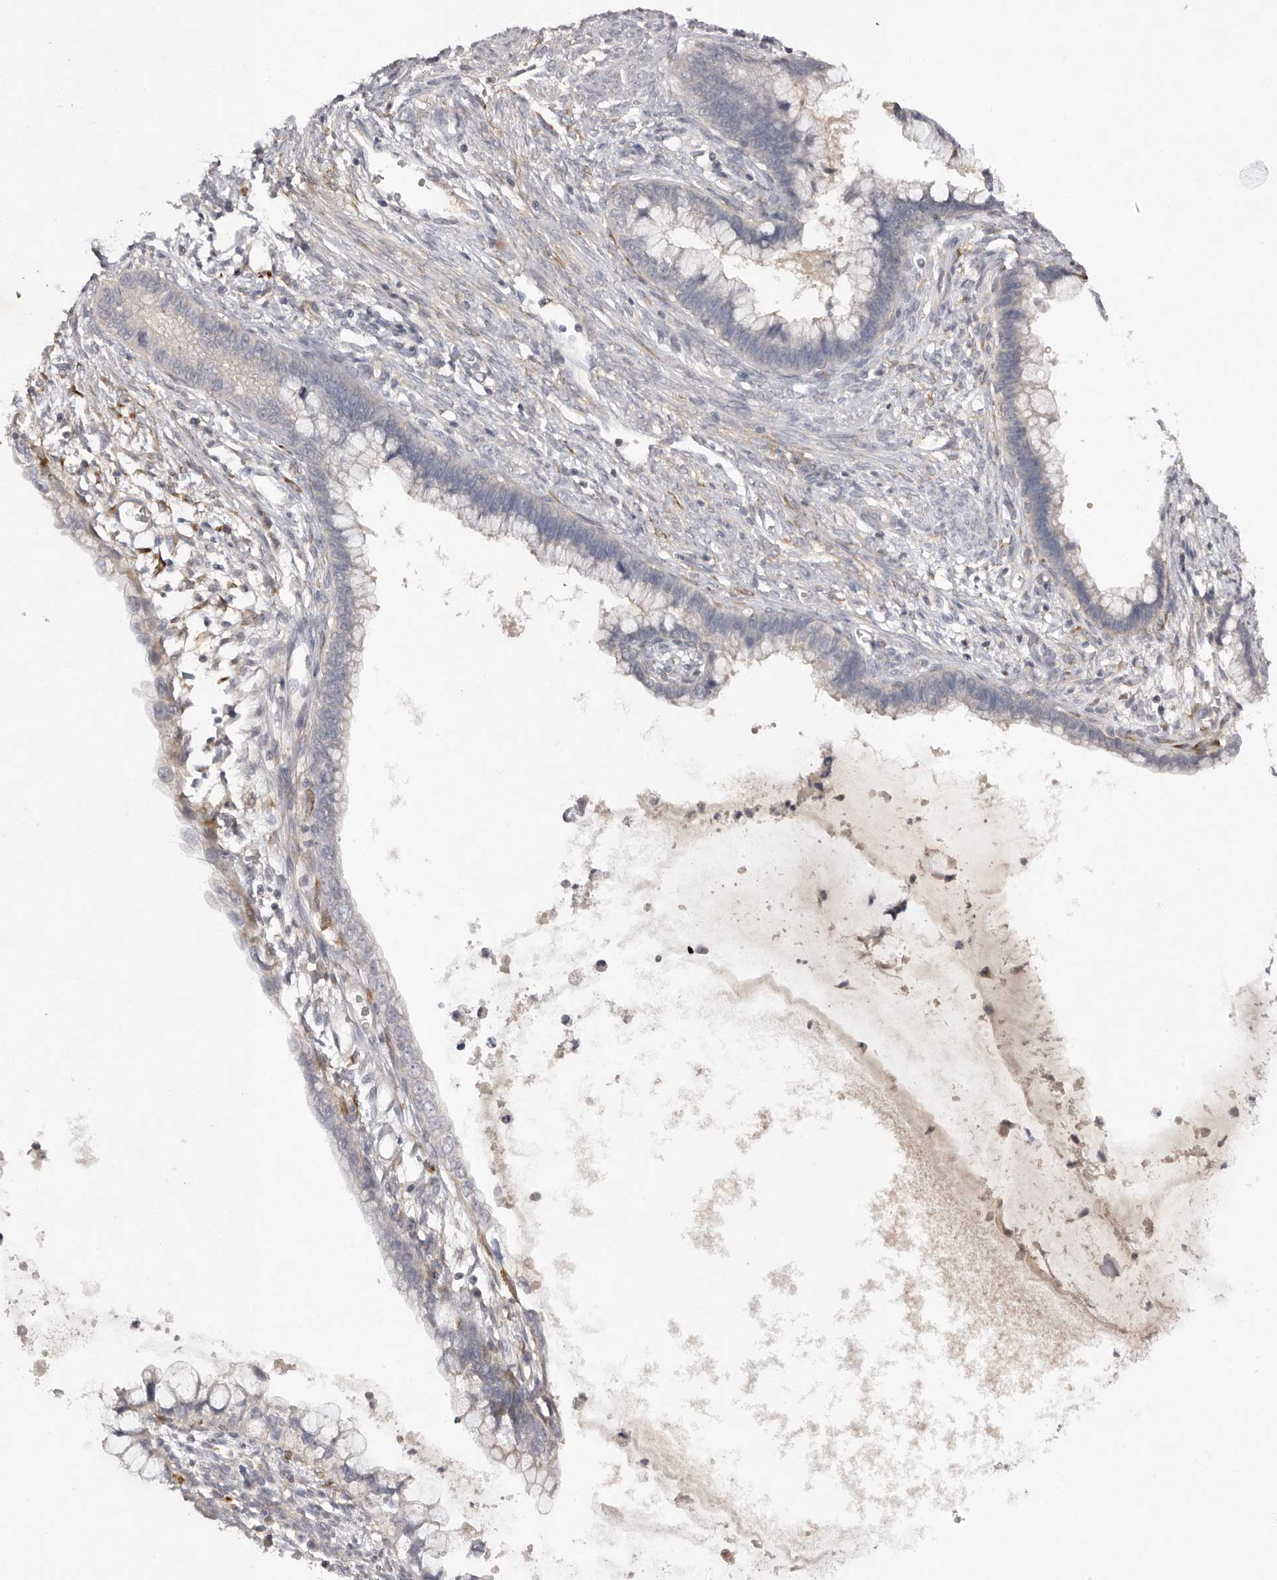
{"staining": {"intensity": "negative", "quantity": "none", "location": "none"}, "tissue": "cervical cancer", "cell_type": "Tumor cells", "image_type": "cancer", "snomed": [{"axis": "morphology", "description": "Adenocarcinoma, NOS"}, {"axis": "topography", "description": "Cervix"}], "caption": "IHC histopathology image of neoplastic tissue: cervical cancer (adenocarcinoma) stained with DAB shows no significant protein positivity in tumor cells.", "gene": "SCUBE2", "patient": {"sex": "female", "age": 44}}